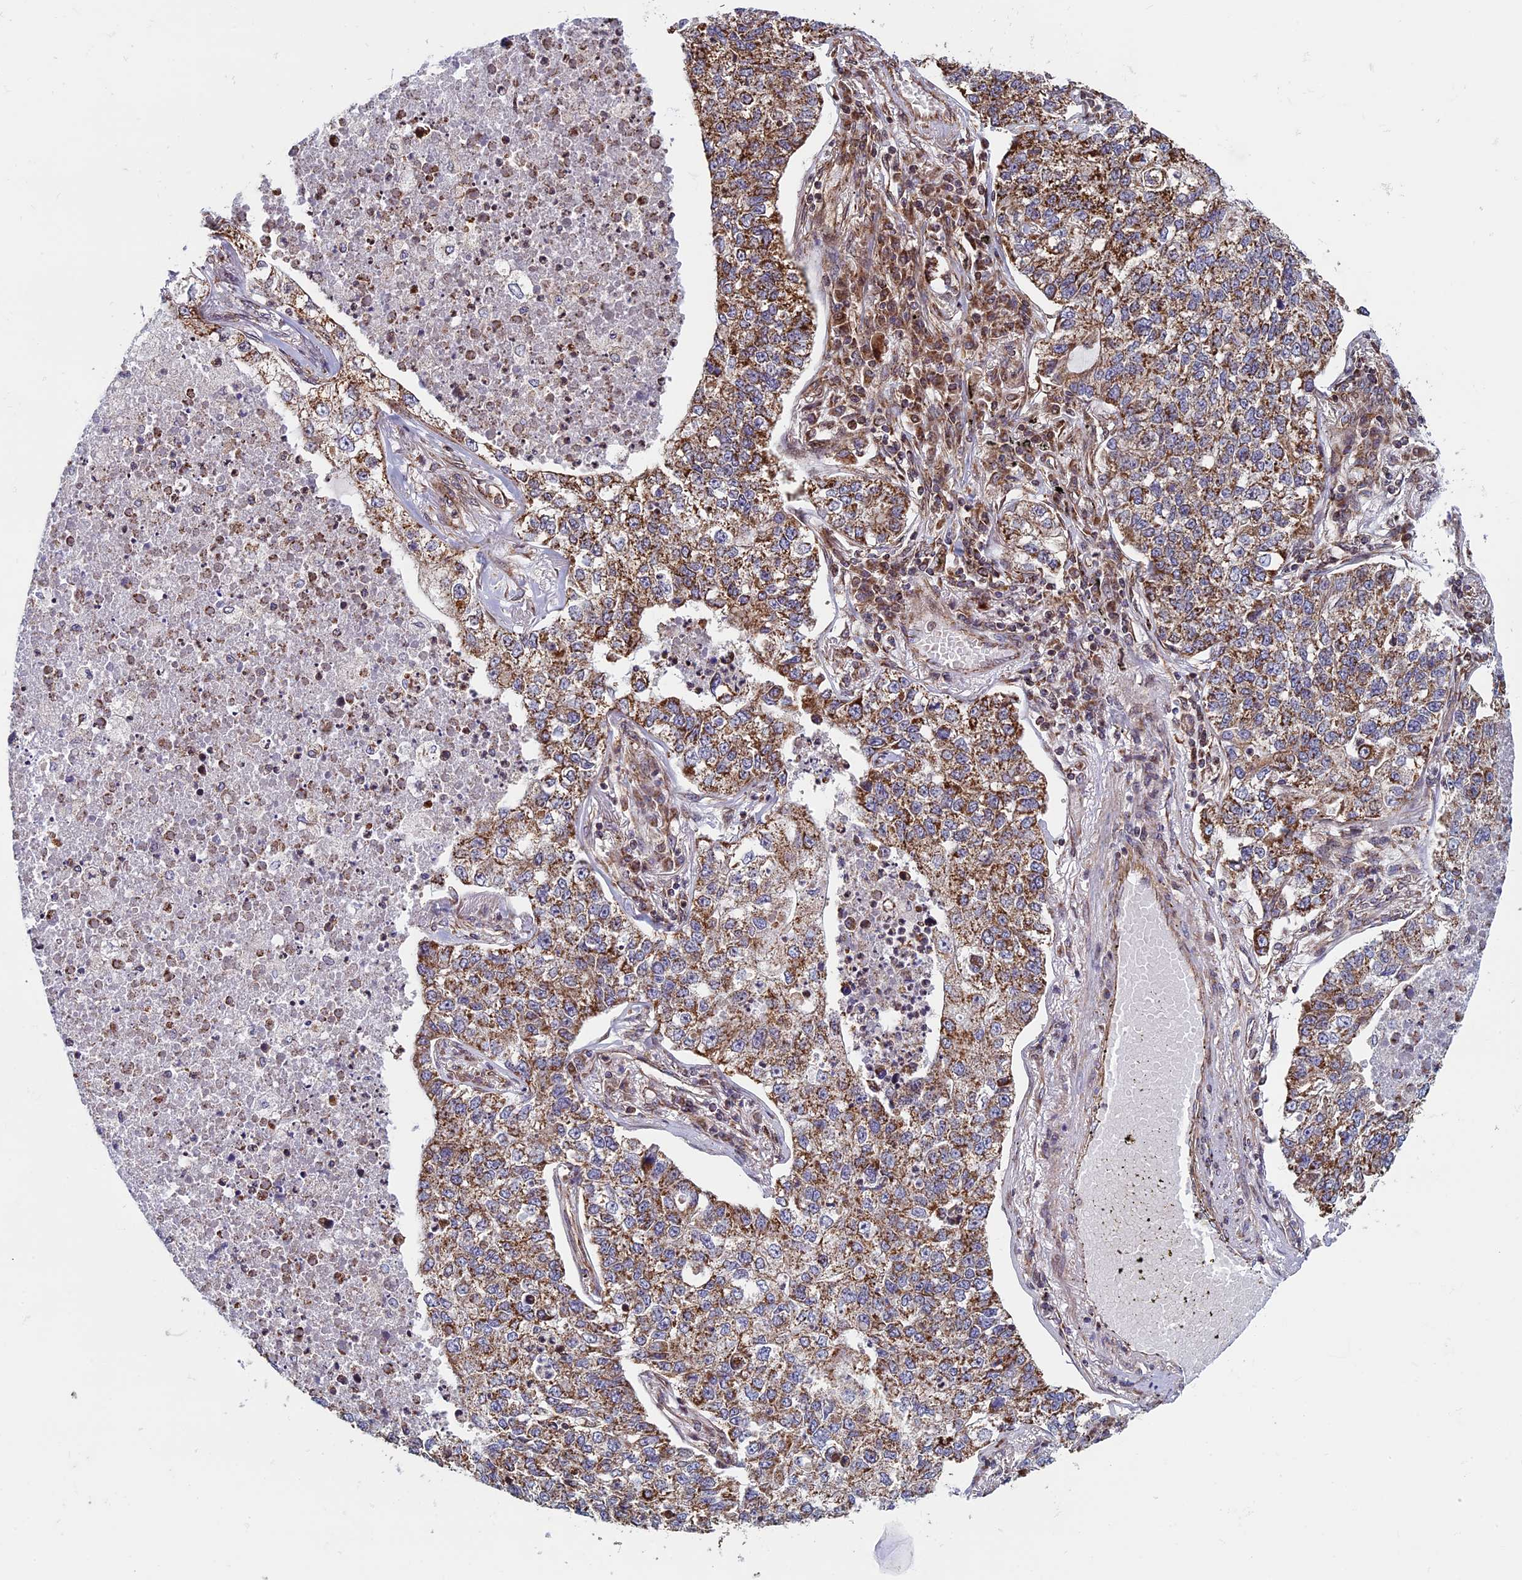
{"staining": {"intensity": "moderate", "quantity": ">75%", "location": "cytoplasmic/membranous"}, "tissue": "lung cancer", "cell_type": "Tumor cells", "image_type": "cancer", "snomed": [{"axis": "morphology", "description": "Adenocarcinoma, NOS"}, {"axis": "topography", "description": "Lung"}], "caption": "Moderate cytoplasmic/membranous positivity is identified in approximately >75% of tumor cells in lung adenocarcinoma.", "gene": "CCDC8", "patient": {"sex": "male", "age": 49}}